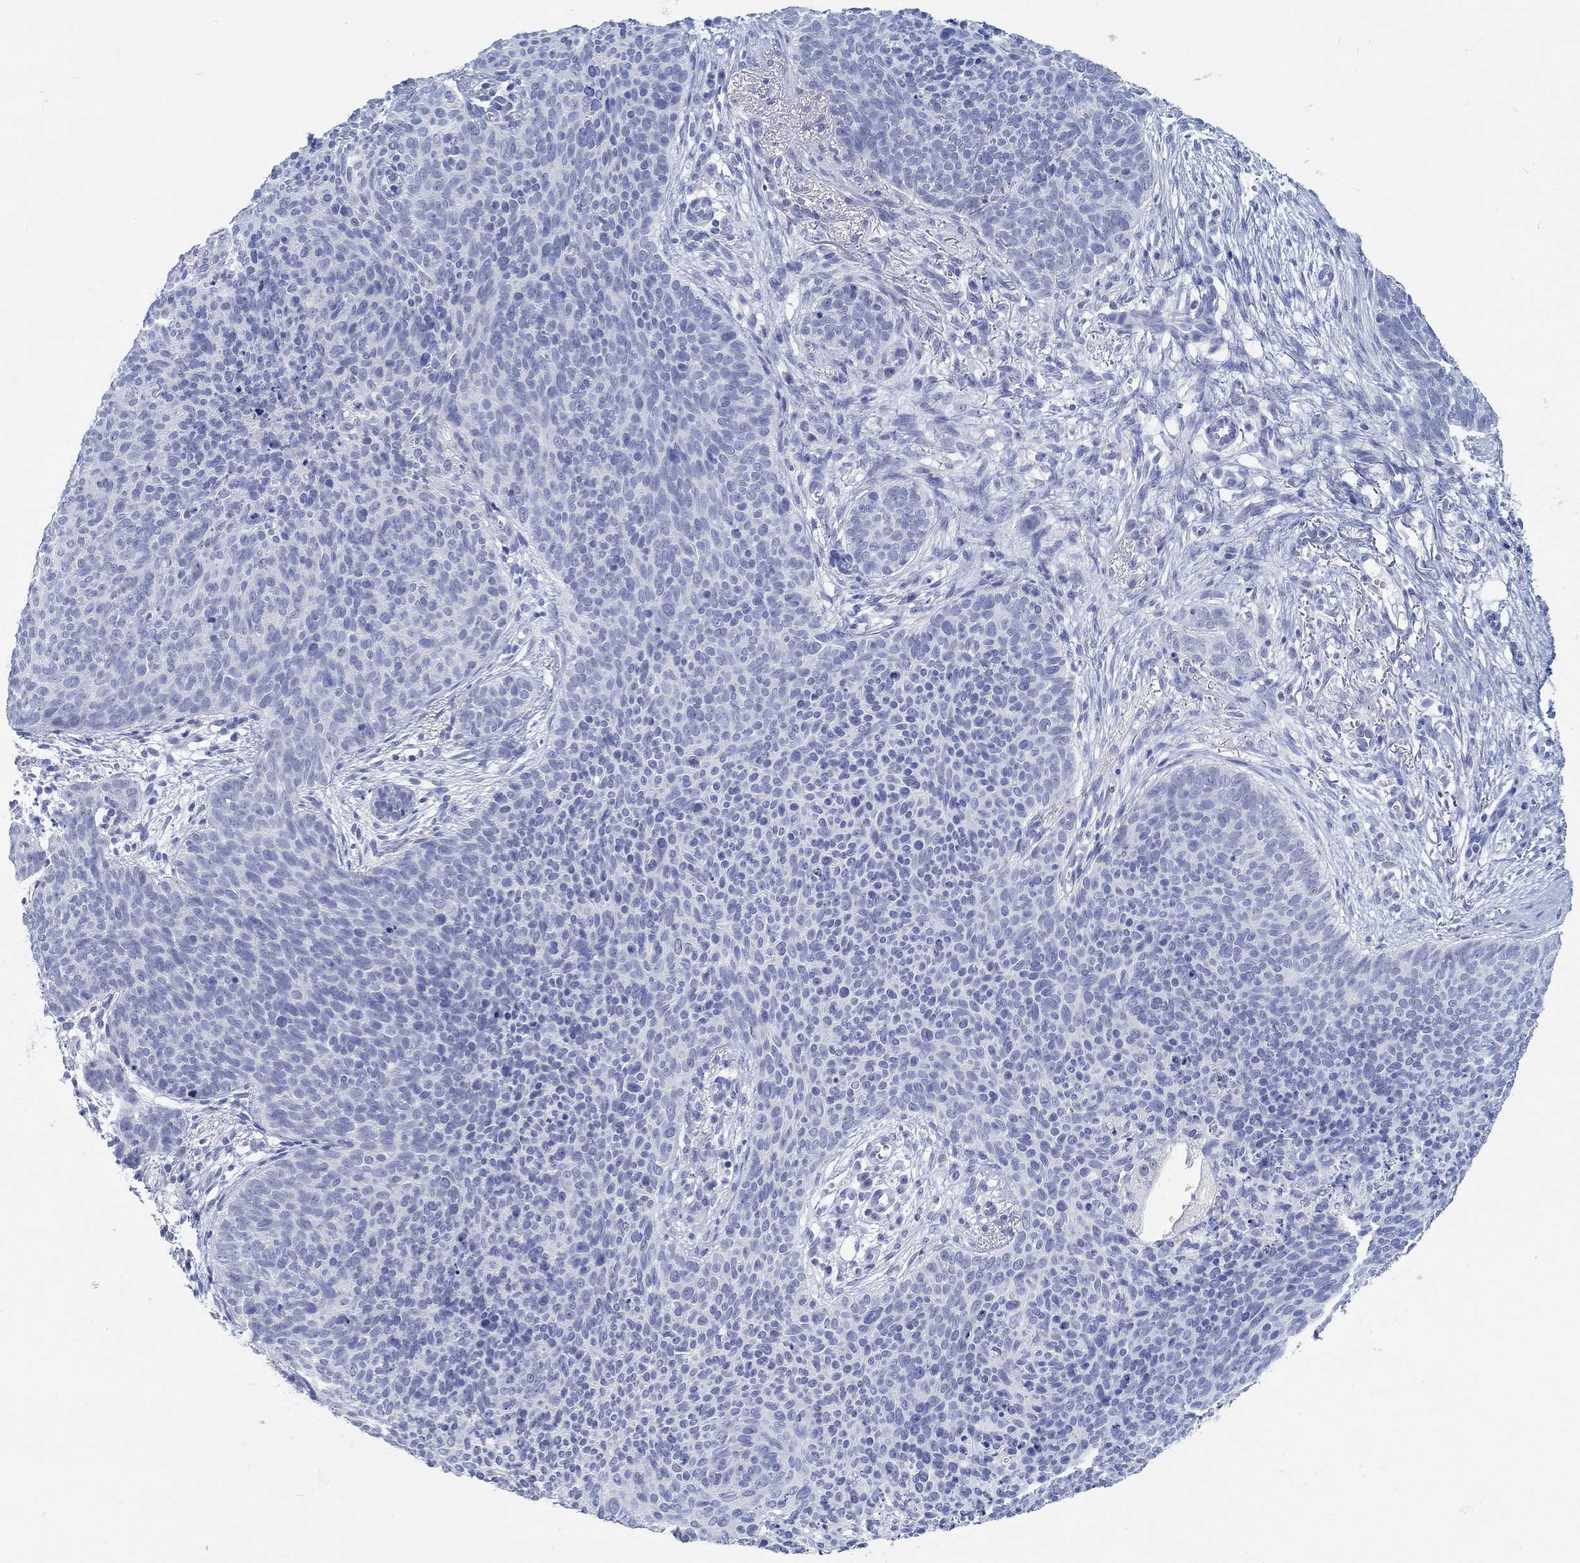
{"staining": {"intensity": "negative", "quantity": "none", "location": "none"}, "tissue": "skin cancer", "cell_type": "Tumor cells", "image_type": "cancer", "snomed": [{"axis": "morphology", "description": "Basal cell carcinoma"}, {"axis": "topography", "description": "Skin"}], "caption": "Tumor cells show no significant staining in basal cell carcinoma (skin). (DAB immunohistochemistry (IHC) visualized using brightfield microscopy, high magnification).", "gene": "GRIA3", "patient": {"sex": "male", "age": 64}}